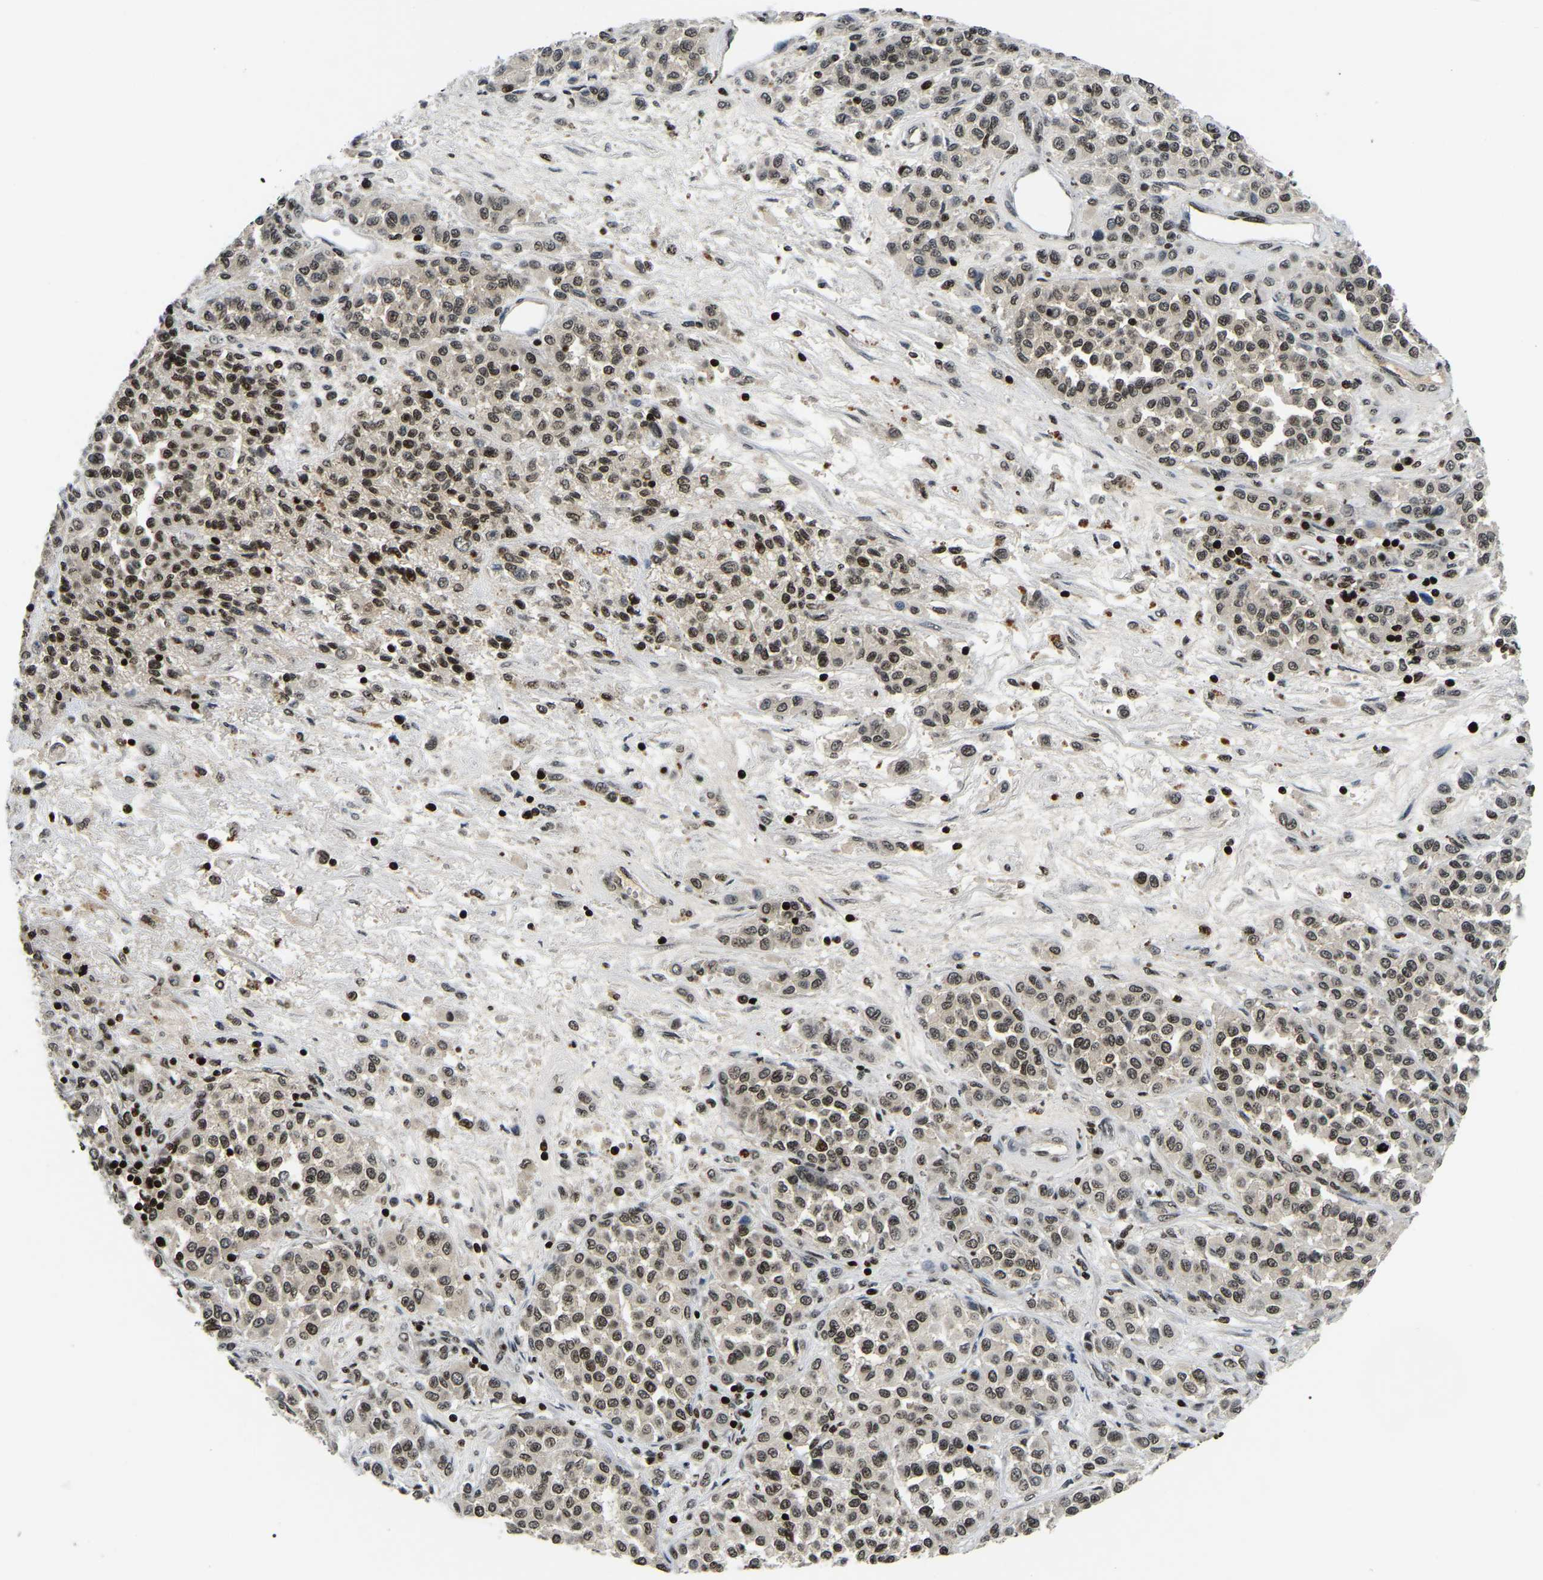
{"staining": {"intensity": "moderate", "quantity": "25%-75%", "location": "nuclear"}, "tissue": "melanoma", "cell_type": "Tumor cells", "image_type": "cancer", "snomed": [{"axis": "morphology", "description": "Malignant melanoma, Metastatic site"}, {"axis": "topography", "description": "Pancreas"}], "caption": "About 25%-75% of tumor cells in malignant melanoma (metastatic site) exhibit moderate nuclear protein staining as visualized by brown immunohistochemical staining.", "gene": "LRRC61", "patient": {"sex": "female", "age": 30}}